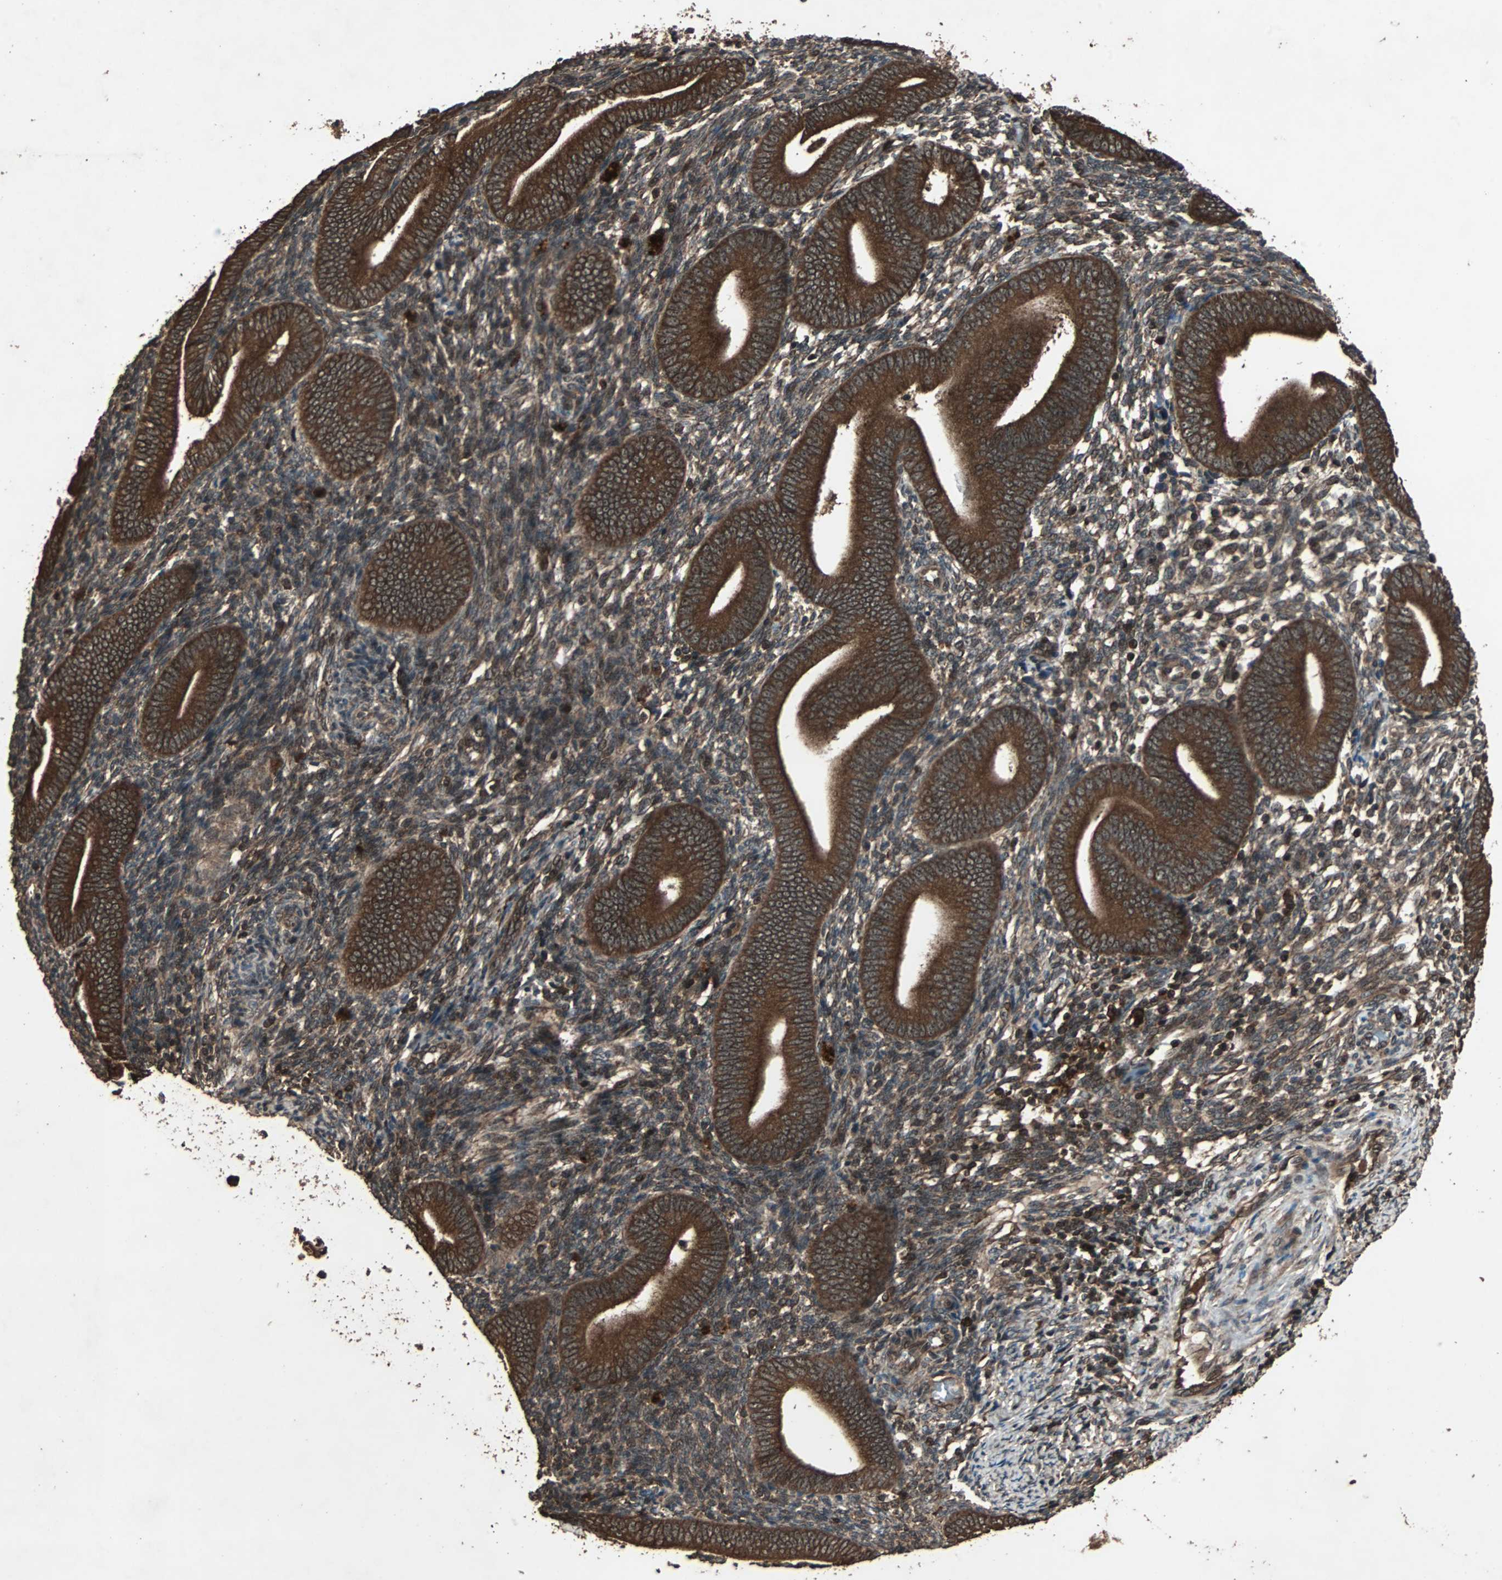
{"staining": {"intensity": "moderate", "quantity": ">75%", "location": "cytoplasmic/membranous"}, "tissue": "endometrium", "cell_type": "Cells in endometrial stroma", "image_type": "normal", "snomed": [{"axis": "morphology", "description": "Normal tissue, NOS"}, {"axis": "topography", "description": "Uterus"}, {"axis": "topography", "description": "Endometrium"}], "caption": "Immunohistochemical staining of normal human endometrium demonstrates >75% levels of moderate cytoplasmic/membranous protein expression in about >75% of cells in endometrial stroma.", "gene": "LAMTOR5", "patient": {"sex": "female", "age": 33}}